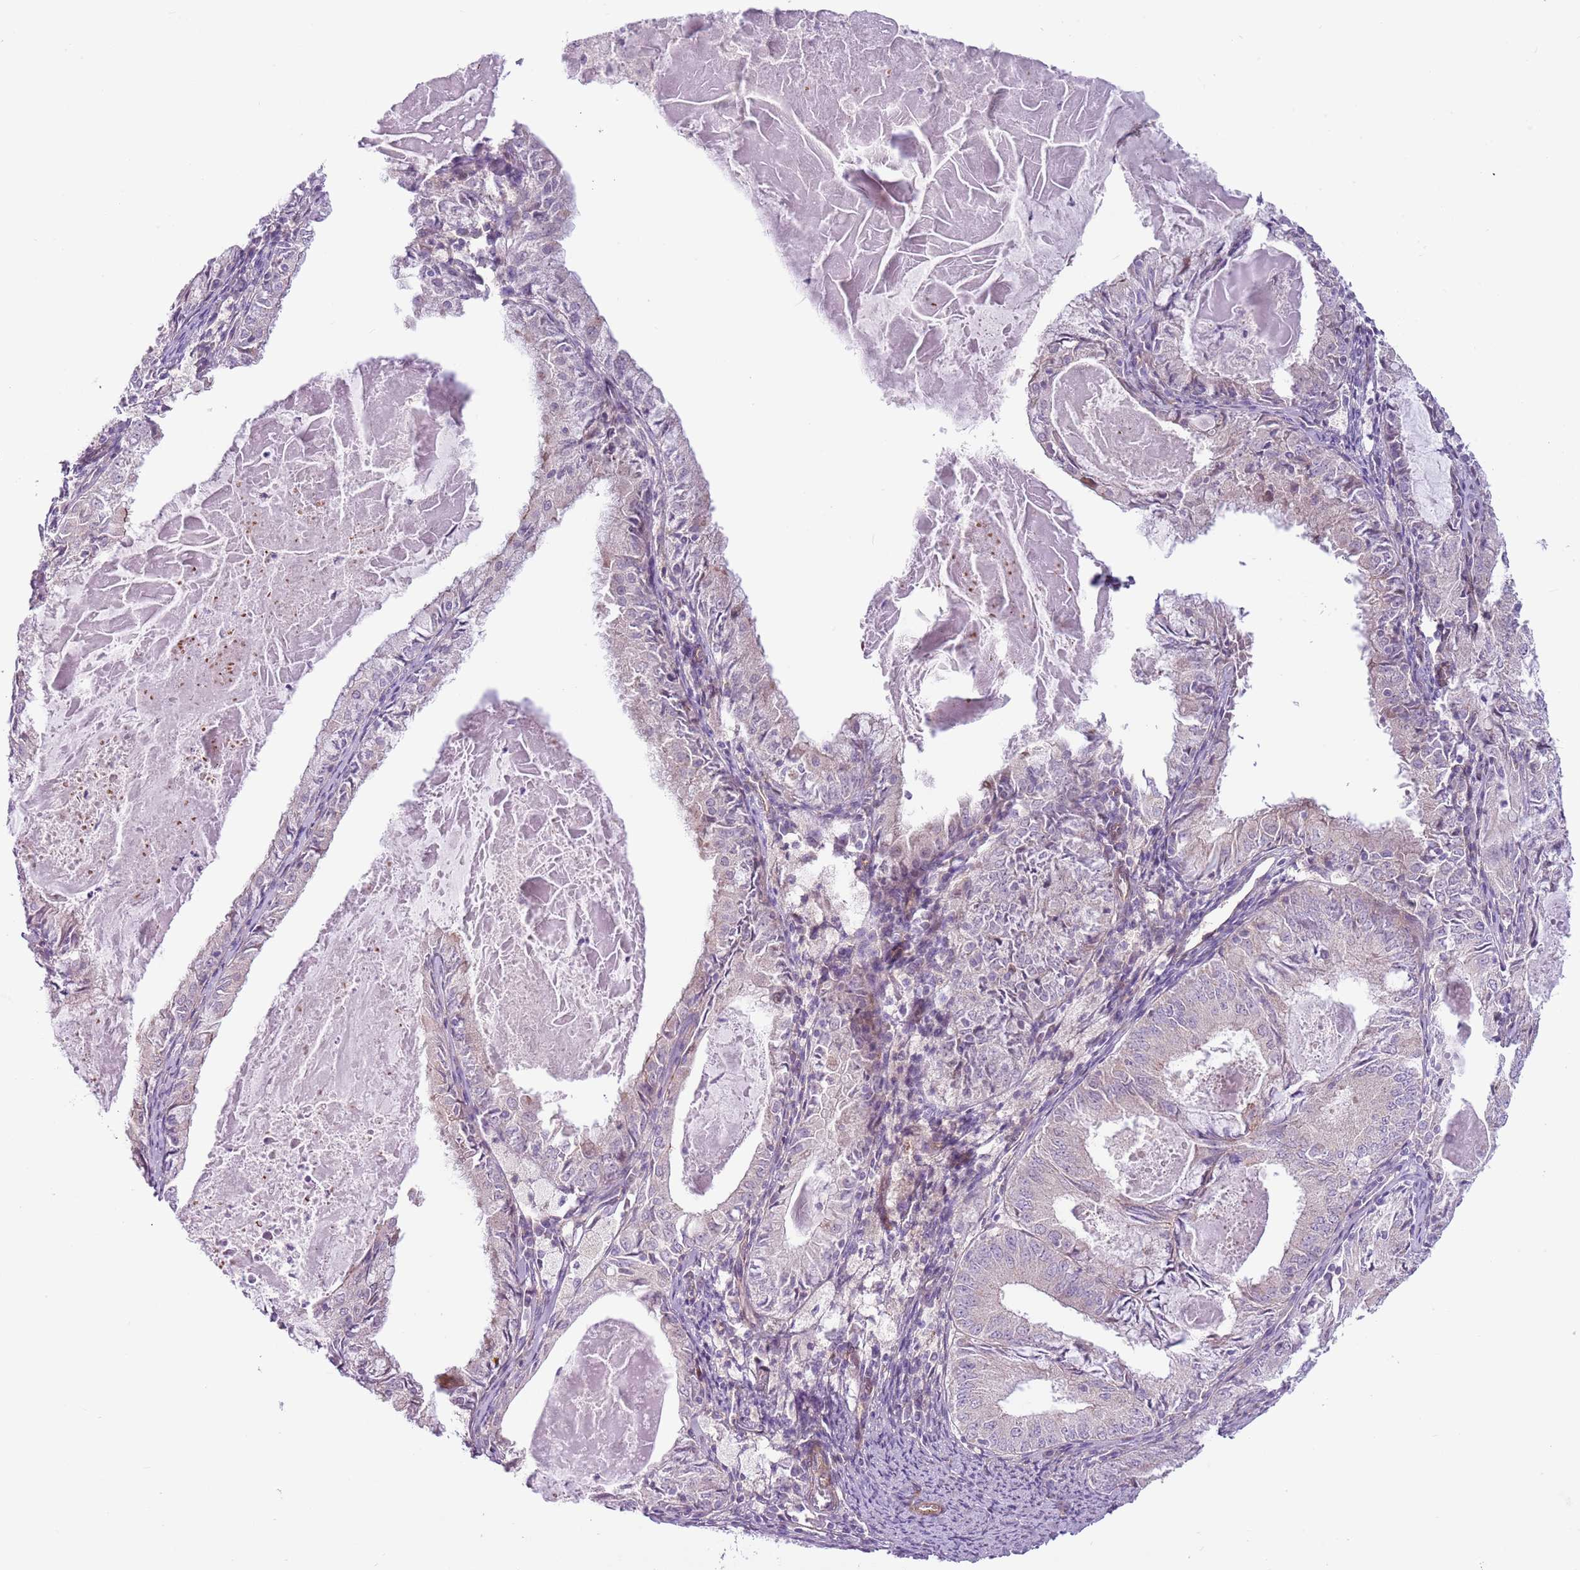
{"staining": {"intensity": "negative", "quantity": "none", "location": "none"}, "tissue": "endometrial cancer", "cell_type": "Tumor cells", "image_type": "cancer", "snomed": [{"axis": "morphology", "description": "Adenocarcinoma, NOS"}, {"axis": "topography", "description": "Endometrium"}], "caption": "The image displays no staining of tumor cells in adenocarcinoma (endometrial).", "gene": "MRO", "patient": {"sex": "female", "age": 57}}